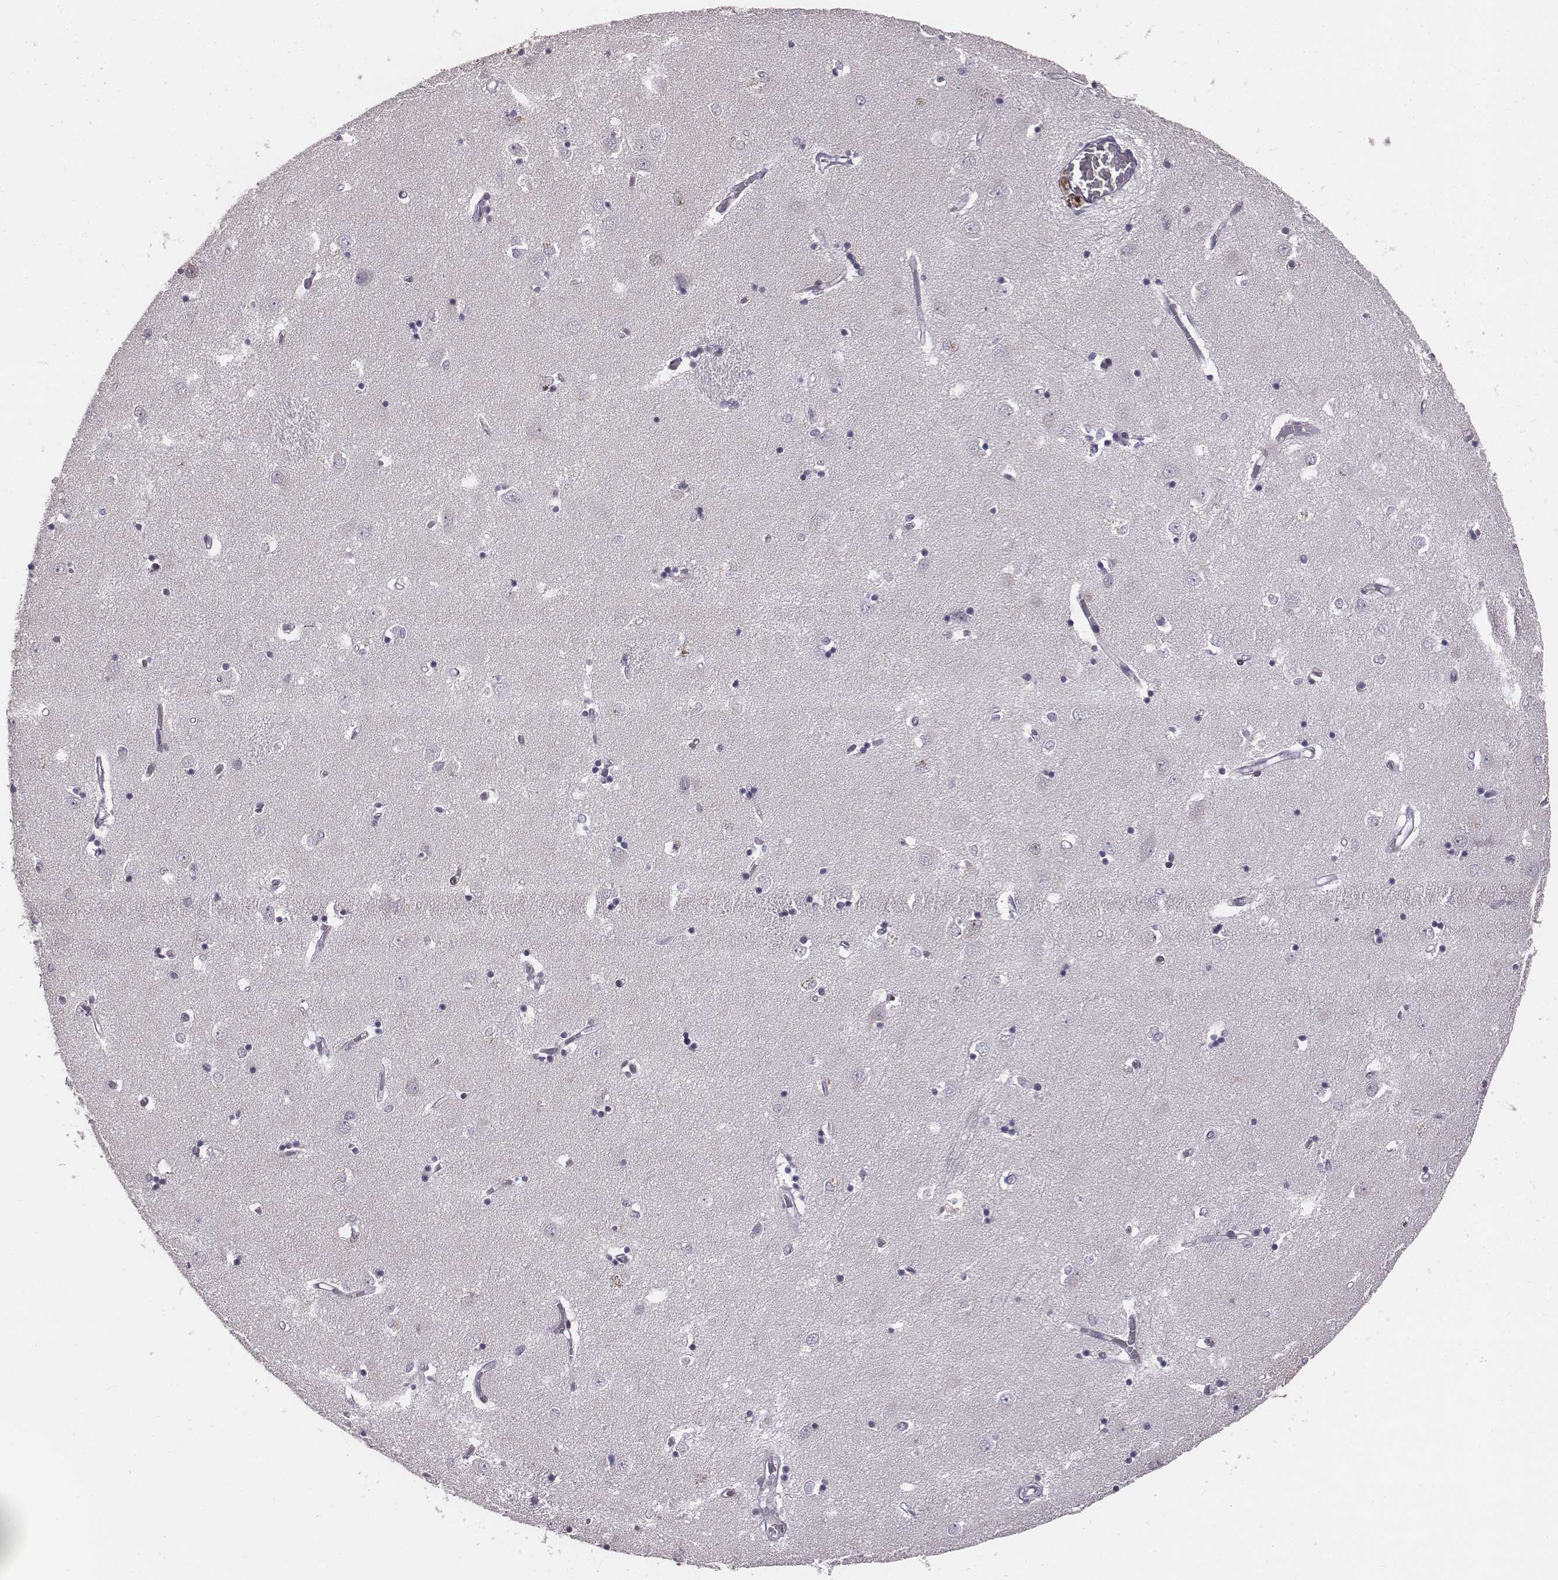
{"staining": {"intensity": "negative", "quantity": "none", "location": "none"}, "tissue": "caudate", "cell_type": "Glial cells", "image_type": "normal", "snomed": [{"axis": "morphology", "description": "Normal tissue, NOS"}, {"axis": "topography", "description": "Lateral ventricle wall"}], "caption": "IHC of unremarkable human caudate reveals no positivity in glial cells.", "gene": "ENSG00000284762", "patient": {"sex": "male", "age": 54}}